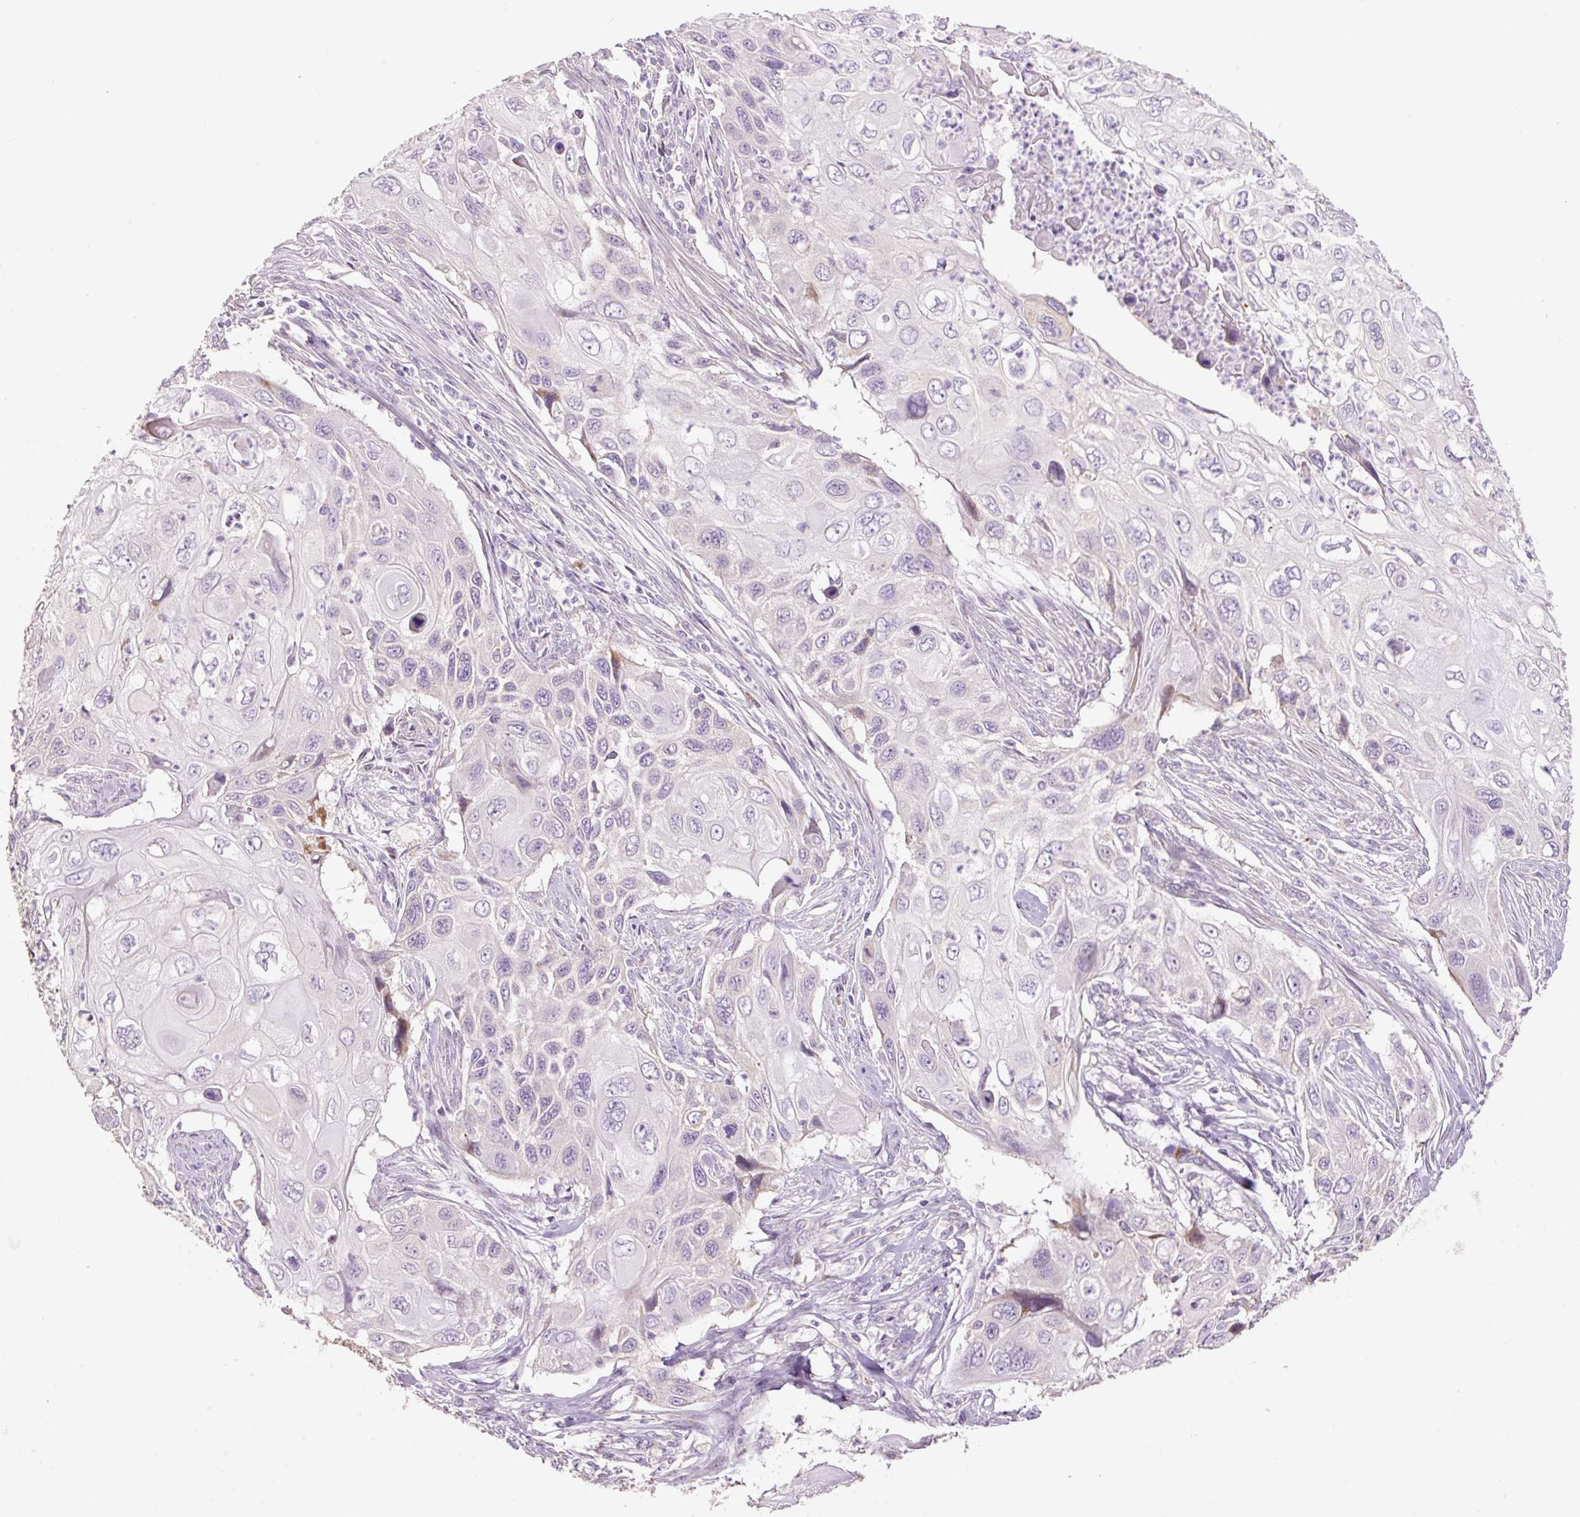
{"staining": {"intensity": "negative", "quantity": "none", "location": "none"}, "tissue": "cervical cancer", "cell_type": "Tumor cells", "image_type": "cancer", "snomed": [{"axis": "morphology", "description": "Squamous cell carcinoma, NOS"}, {"axis": "topography", "description": "Cervix"}], "caption": "Tumor cells are negative for brown protein staining in cervical cancer.", "gene": "HAX1", "patient": {"sex": "female", "age": 70}}